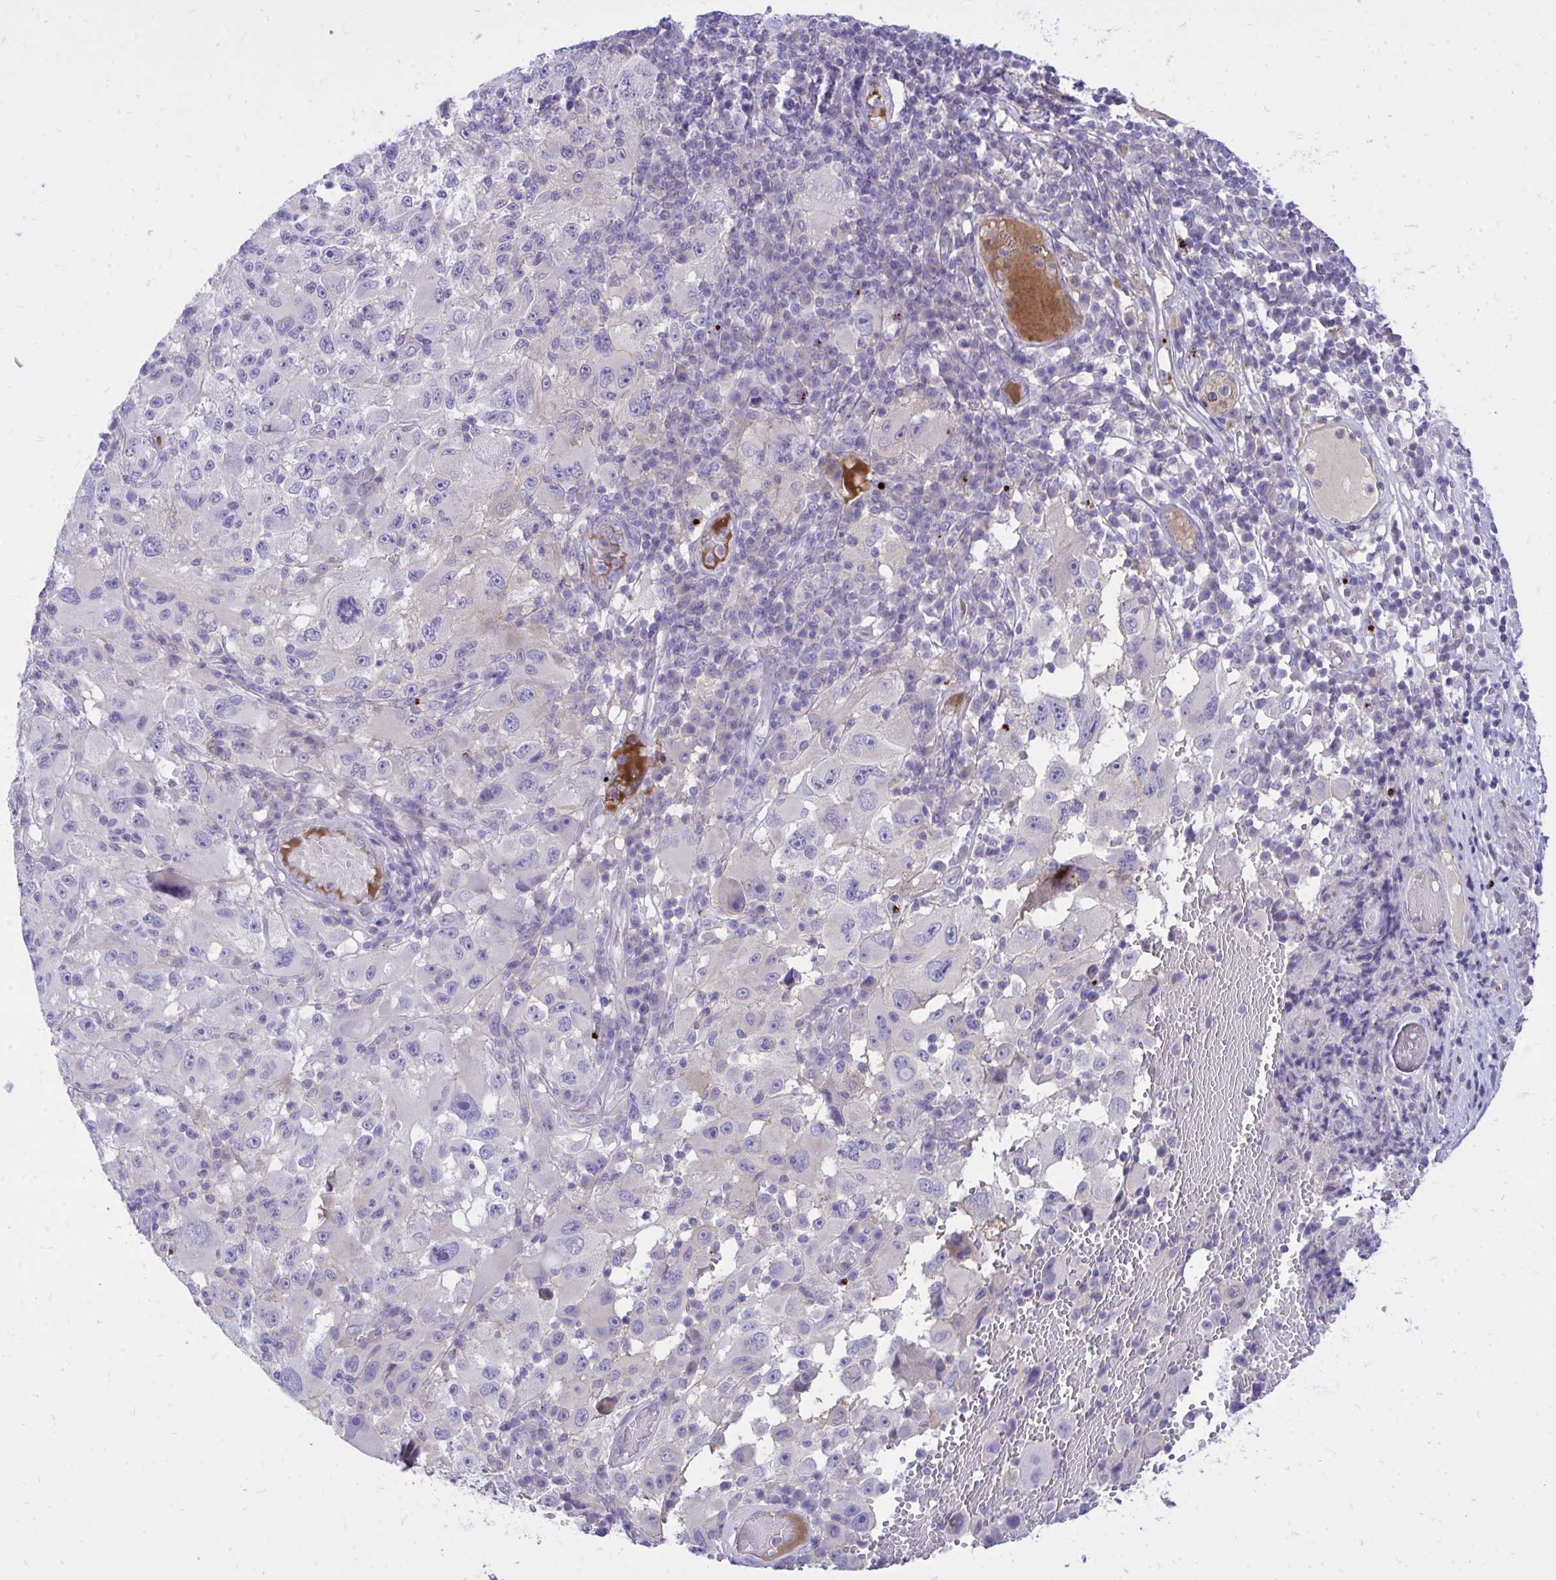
{"staining": {"intensity": "negative", "quantity": "none", "location": "none"}, "tissue": "melanoma", "cell_type": "Tumor cells", "image_type": "cancer", "snomed": [{"axis": "morphology", "description": "Malignant melanoma, NOS"}, {"axis": "topography", "description": "Skin"}], "caption": "Immunohistochemistry (IHC) of human malignant melanoma shows no staining in tumor cells. (DAB immunohistochemistry visualized using brightfield microscopy, high magnification).", "gene": "TP53I11", "patient": {"sex": "female", "age": 71}}